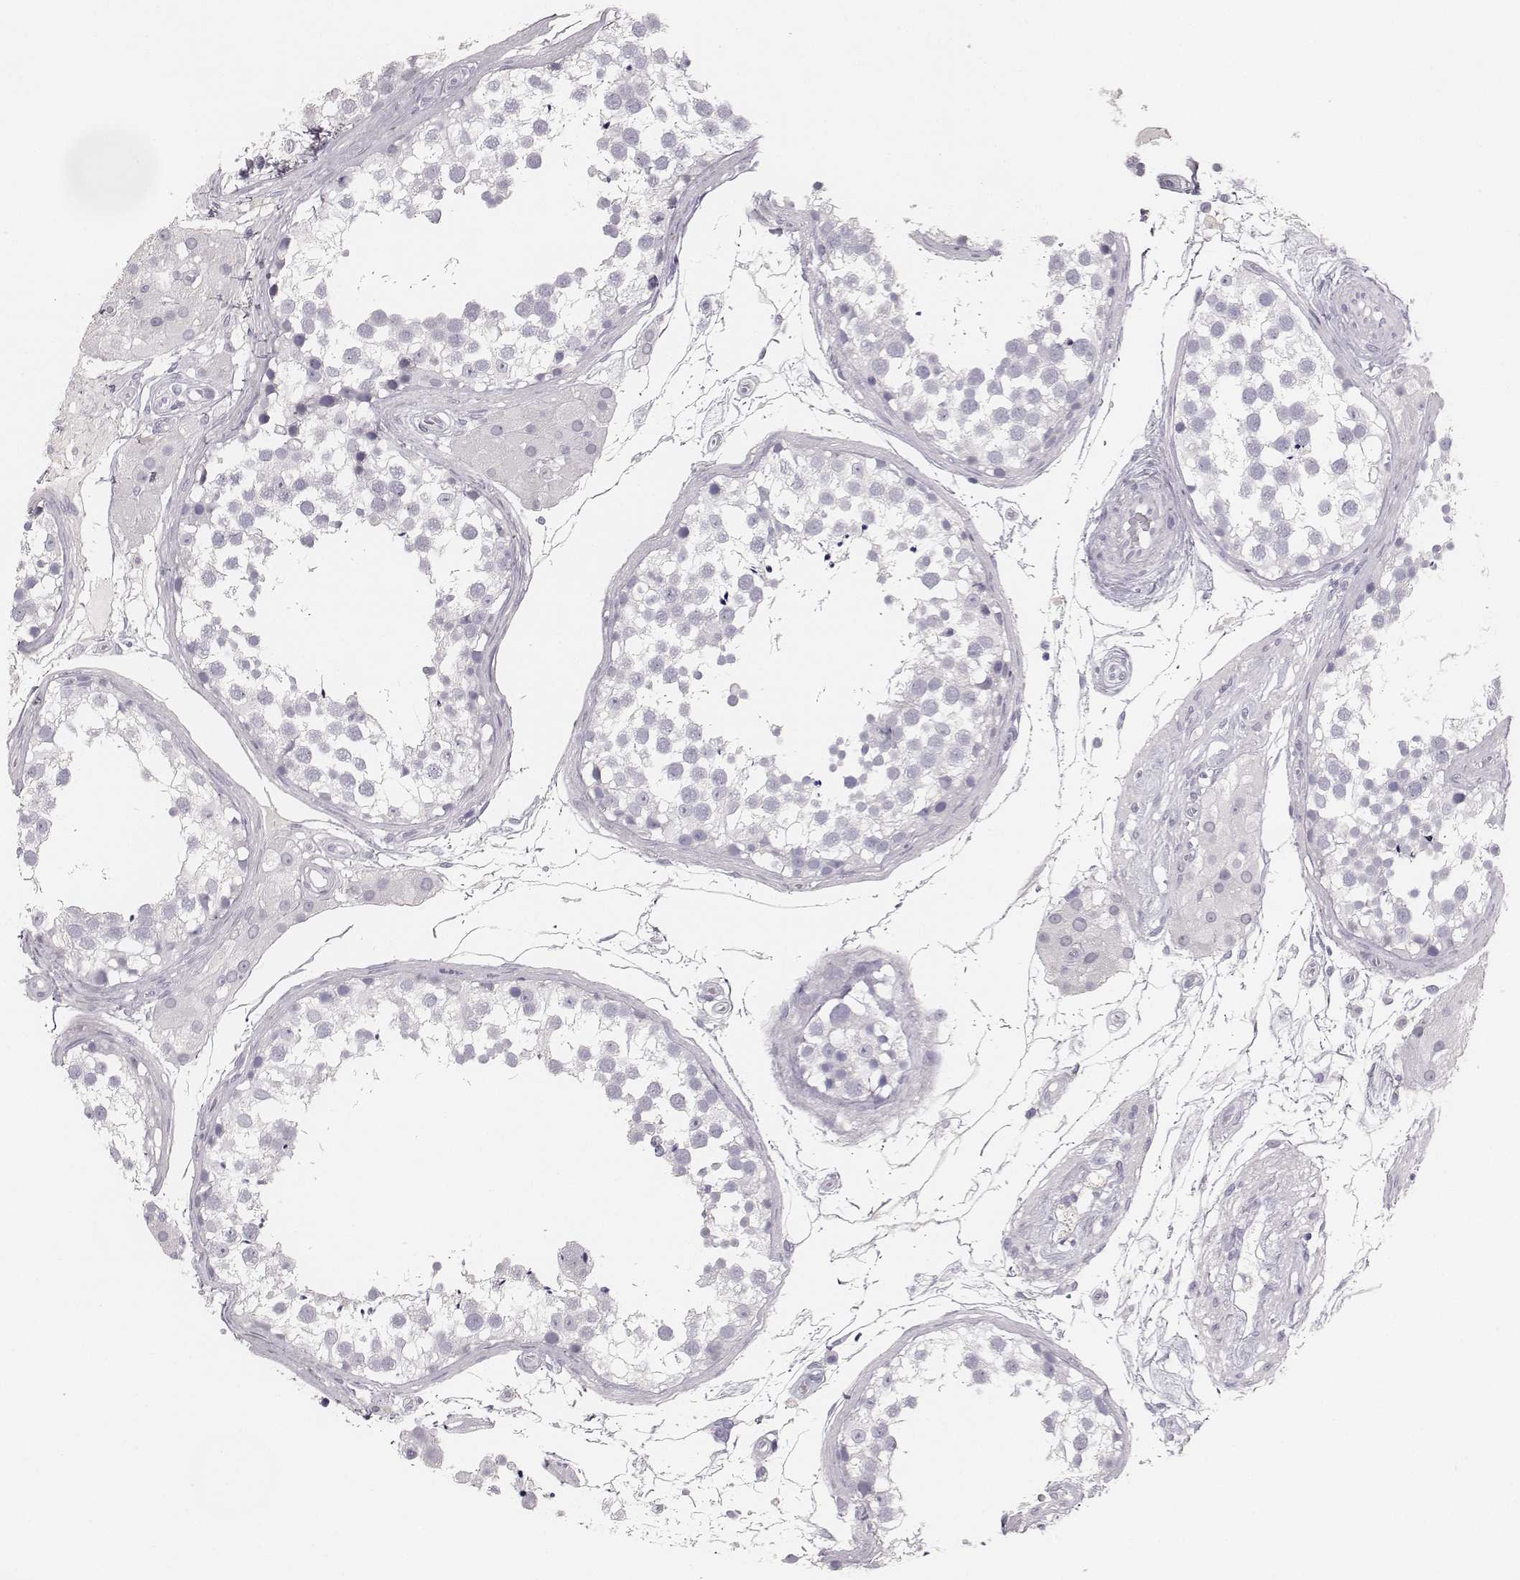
{"staining": {"intensity": "negative", "quantity": "none", "location": "none"}, "tissue": "testis", "cell_type": "Cells in seminiferous ducts", "image_type": "normal", "snomed": [{"axis": "morphology", "description": "Normal tissue, NOS"}, {"axis": "morphology", "description": "Seminoma, NOS"}, {"axis": "topography", "description": "Testis"}], "caption": "Immunohistochemistry photomicrograph of normal testis stained for a protein (brown), which demonstrates no positivity in cells in seminiferous ducts.", "gene": "MYH6", "patient": {"sex": "male", "age": 65}}